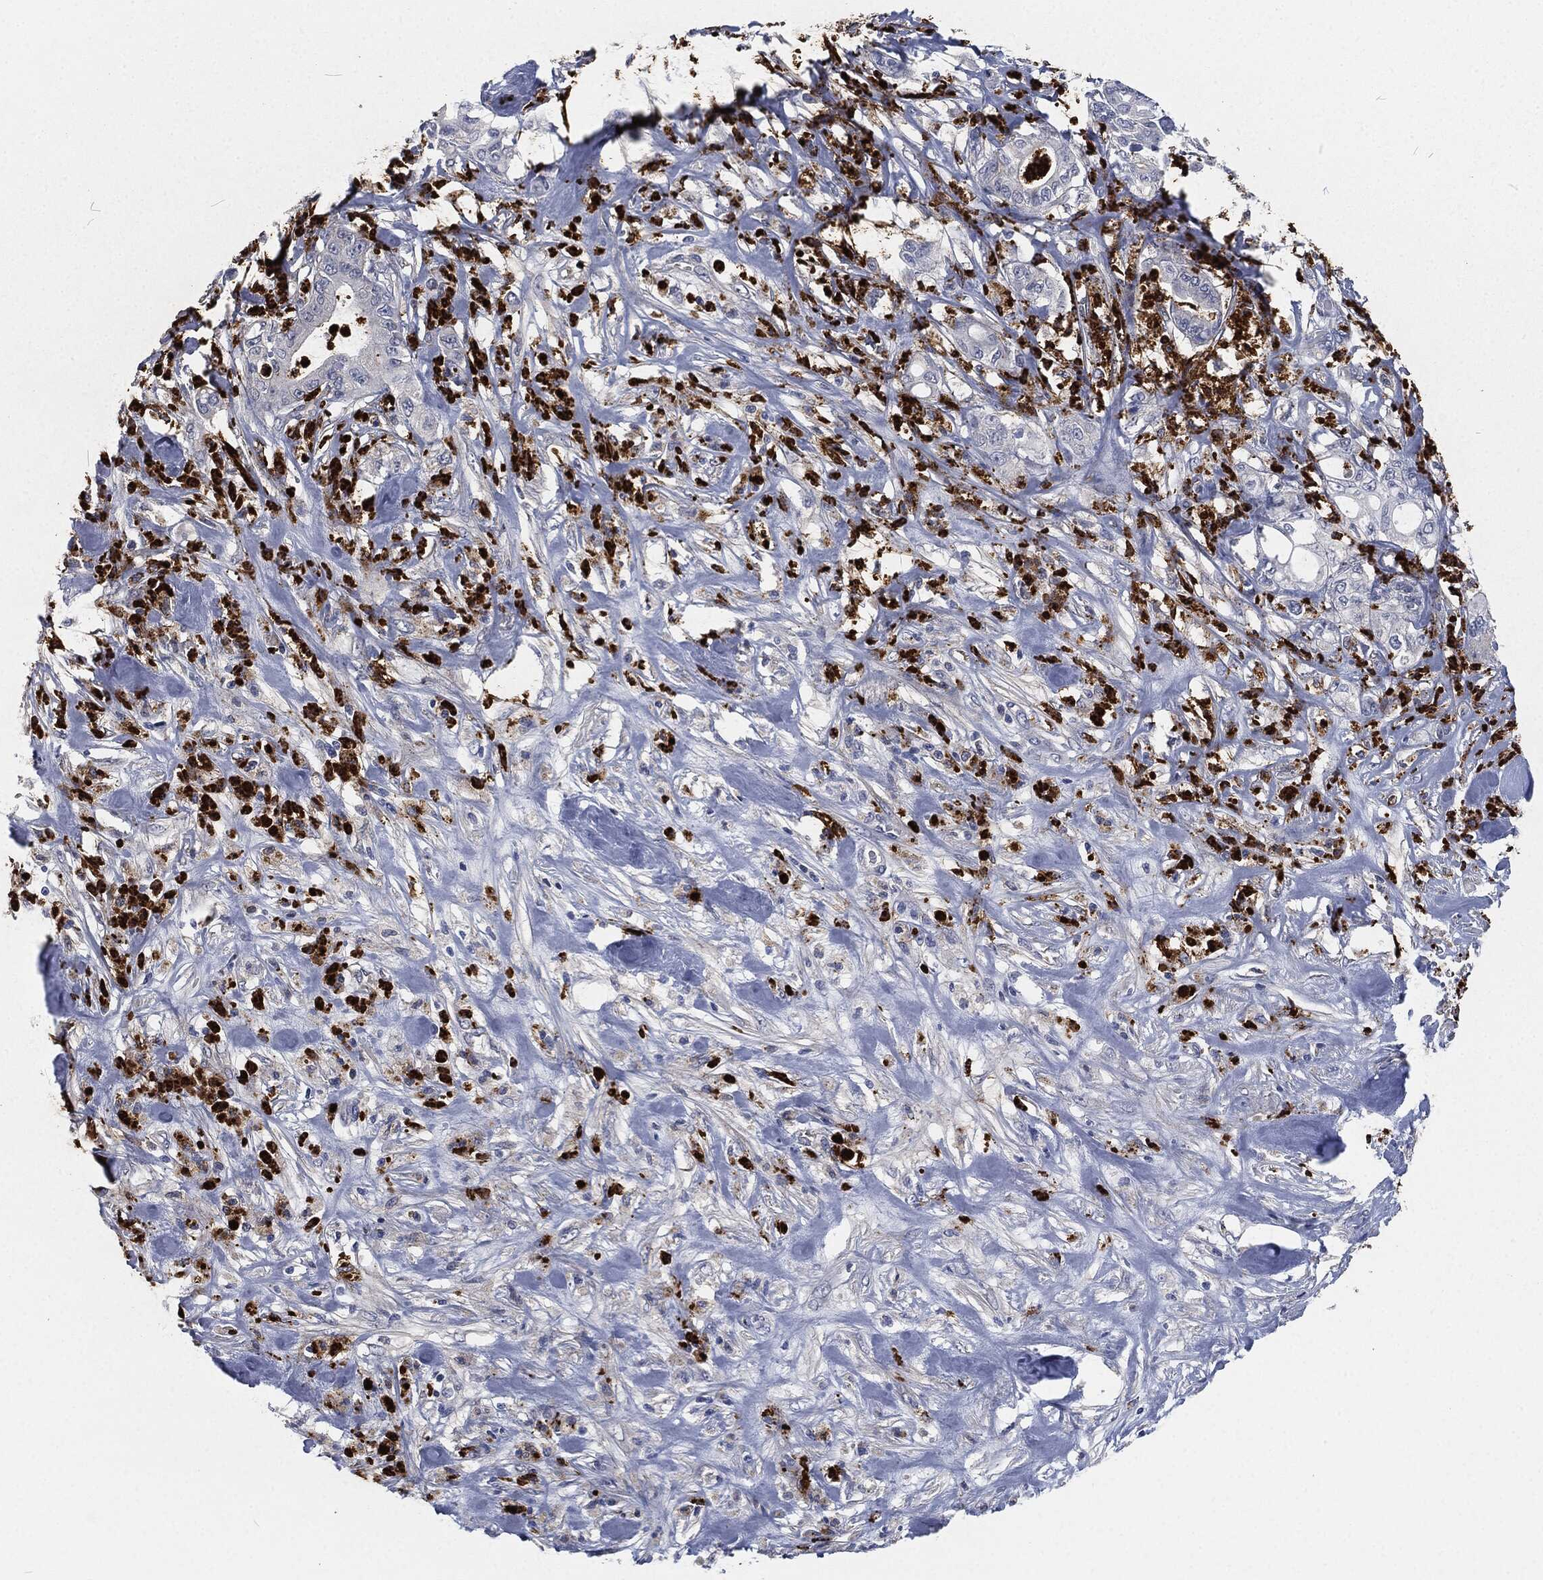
{"staining": {"intensity": "negative", "quantity": "none", "location": "none"}, "tissue": "pancreatic cancer", "cell_type": "Tumor cells", "image_type": "cancer", "snomed": [{"axis": "morphology", "description": "Adenocarcinoma, NOS"}, {"axis": "topography", "description": "Pancreas"}], "caption": "Pancreatic cancer (adenocarcinoma) stained for a protein using IHC reveals no positivity tumor cells.", "gene": "MPO", "patient": {"sex": "male", "age": 71}}